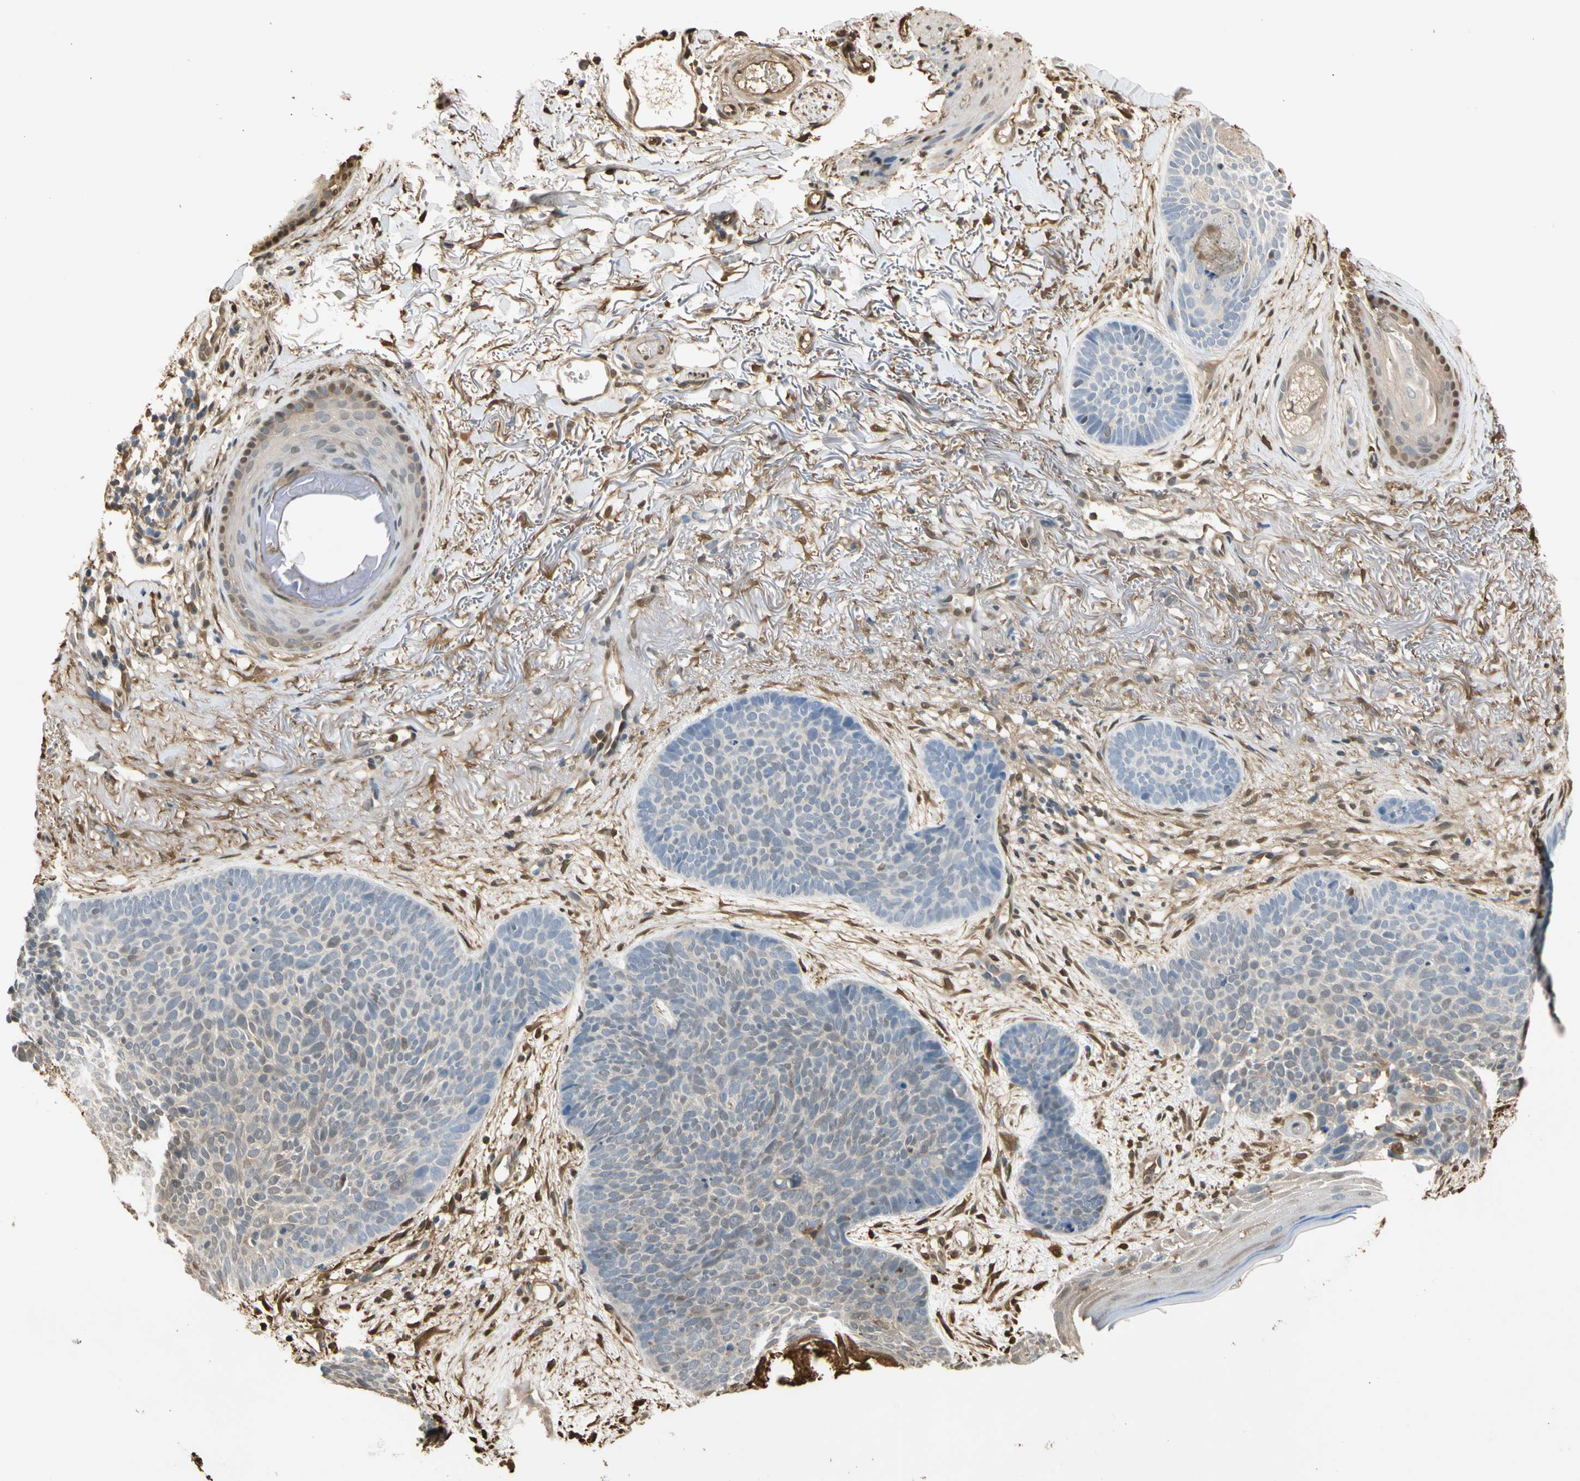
{"staining": {"intensity": "weak", "quantity": "25%-75%", "location": "cytoplasmic/membranous,nuclear"}, "tissue": "skin cancer", "cell_type": "Tumor cells", "image_type": "cancer", "snomed": [{"axis": "morphology", "description": "Normal tissue, NOS"}, {"axis": "morphology", "description": "Basal cell carcinoma"}, {"axis": "topography", "description": "Skin"}], "caption": "This photomicrograph demonstrates immunohistochemistry (IHC) staining of human skin cancer, with low weak cytoplasmic/membranous and nuclear positivity in about 25%-75% of tumor cells.", "gene": "S100A6", "patient": {"sex": "female", "age": 70}}